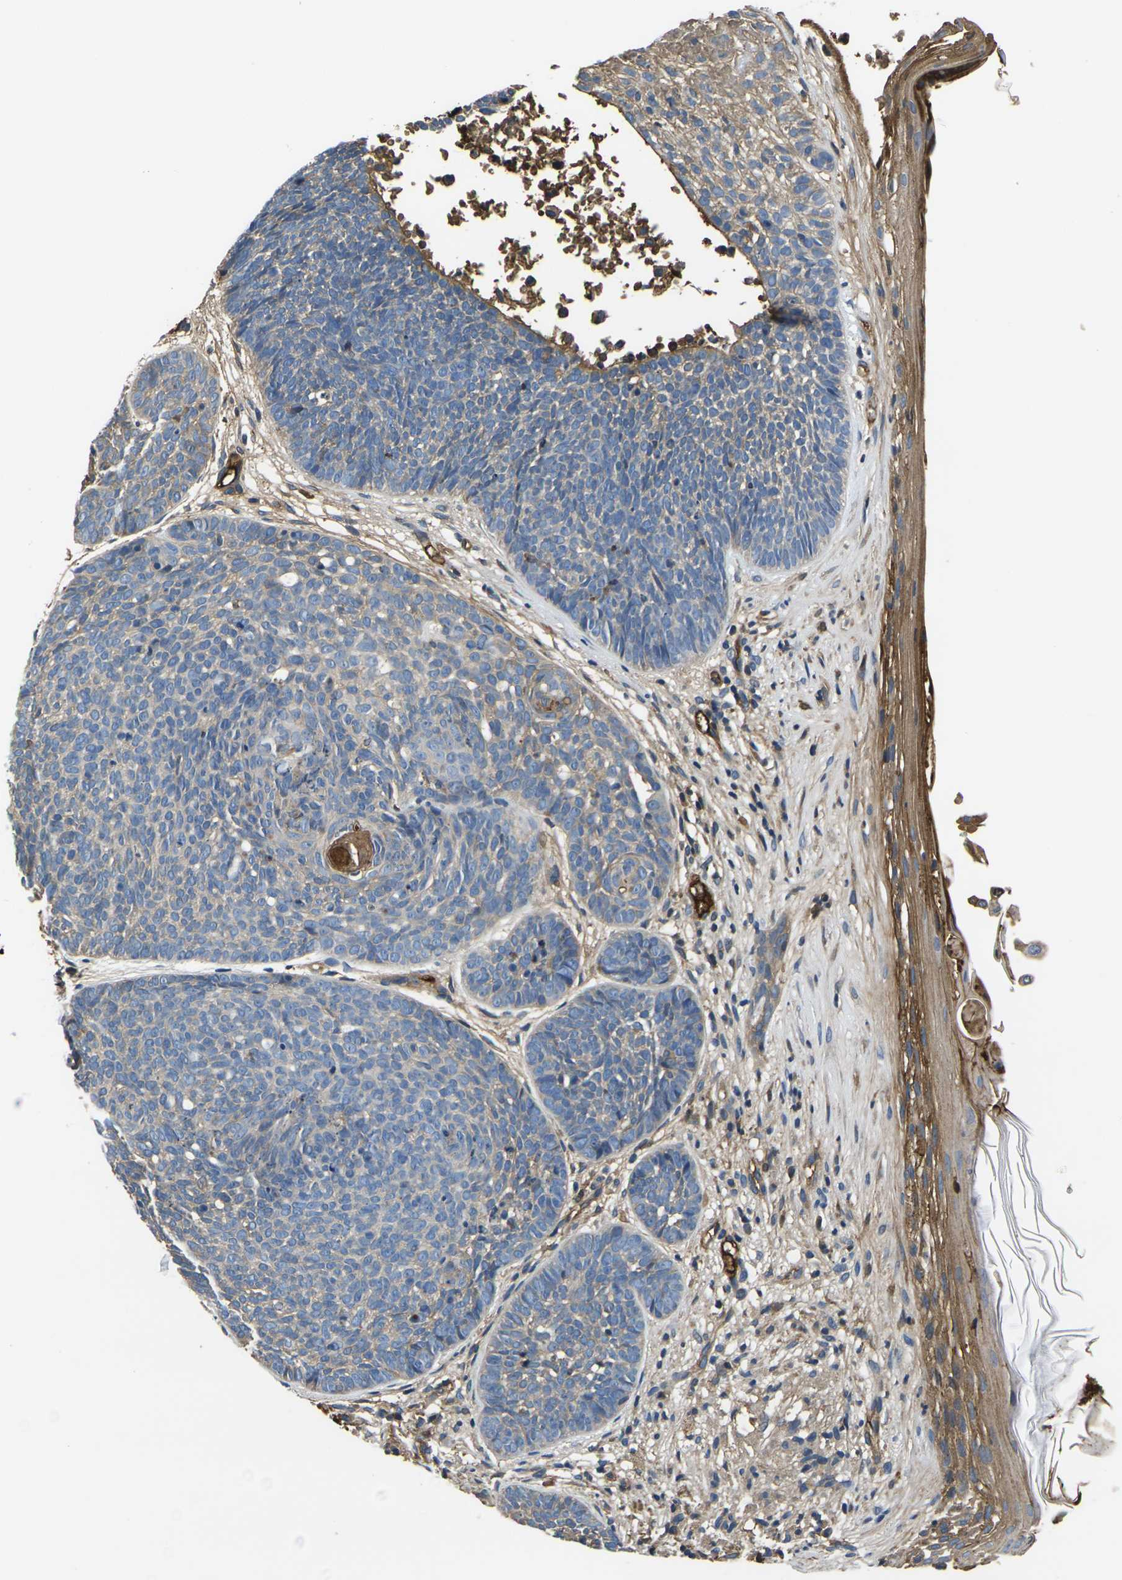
{"staining": {"intensity": "moderate", "quantity": "25%-75%", "location": "cytoplasmic/membranous"}, "tissue": "skin cancer", "cell_type": "Tumor cells", "image_type": "cancer", "snomed": [{"axis": "morphology", "description": "Basal cell carcinoma"}, {"axis": "topography", "description": "Skin"}], "caption": "Human basal cell carcinoma (skin) stained with a protein marker displays moderate staining in tumor cells.", "gene": "HSPG2", "patient": {"sex": "female", "age": 70}}